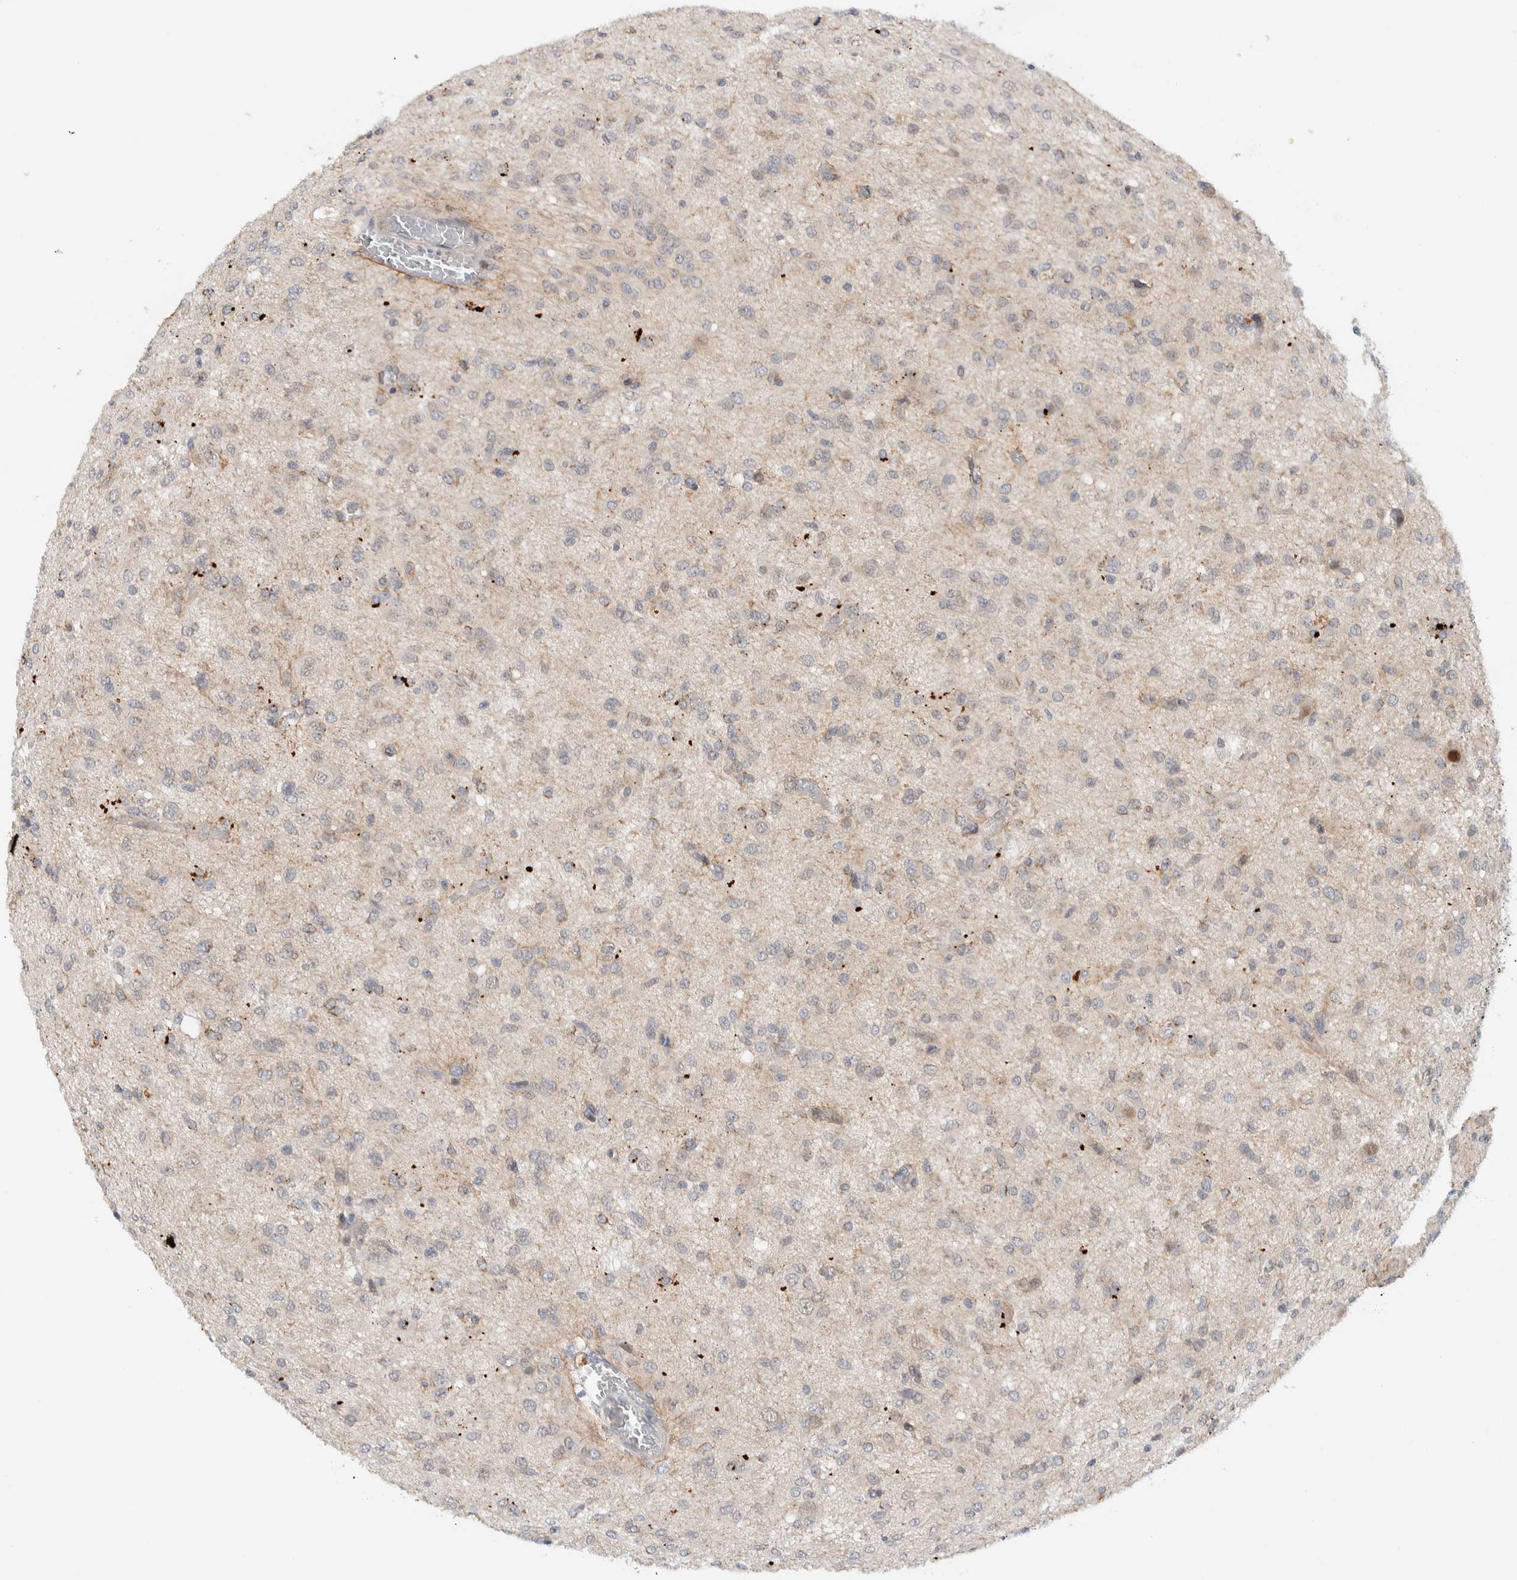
{"staining": {"intensity": "weak", "quantity": "<25%", "location": "cytoplasmic/membranous"}, "tissue": "glioma", "cell_type": "Tumor cells", "image_type": "cancer", "snomed": [{"axis": "morphology", "description": "Glioma, malignant, High grade"}, {"axis": "topography", "description": "Brain"}], "caption": "Tumor cells show no significant staining in glioma. (Brightfield microscopy of DAB (3,3'-diaminobenzidine) IHC at high magnification).", "gene": "NCR3LG1", "patient": {"sex": "female", "age": 59}}